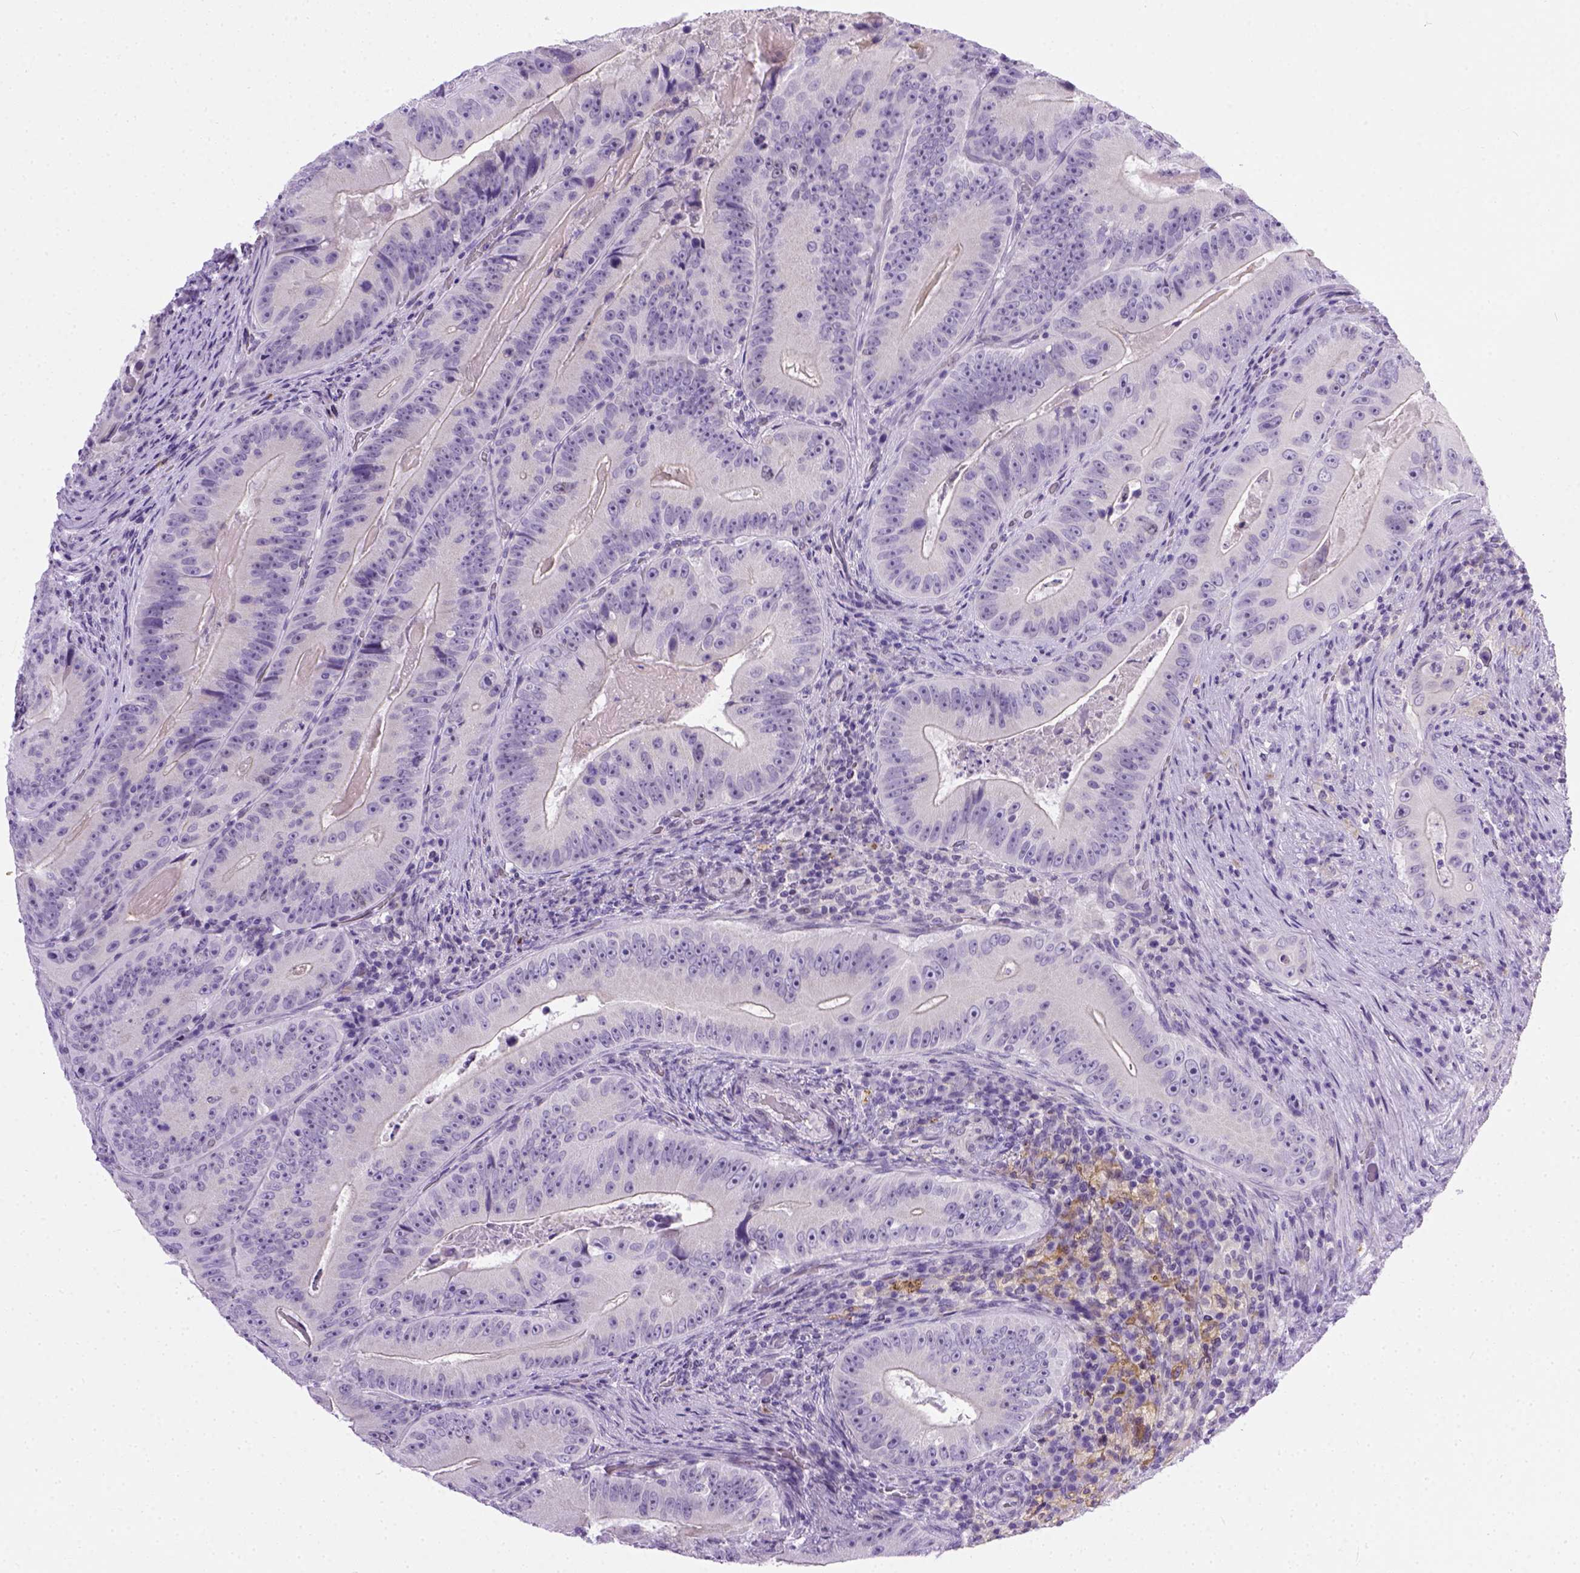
{"staining": {"intensity": "negative", "quantity": "none", "location": "none"}, "tissue": "colorectal cancer", "cell_type": "Tumor cells", "image_type": "cancer", "snomed": [{"axis": "morphology", "description": "Adenocarcinoma, NOS"}, {"axis": "topography", "description": "Colon"}], "caption": "Adenocarcinoma (colorectal) stained for a protein using immunohistochemistry displays no expression tumor cells.", "gene": "FAM184B", "patient": {"sex": "female", "age": 86}}